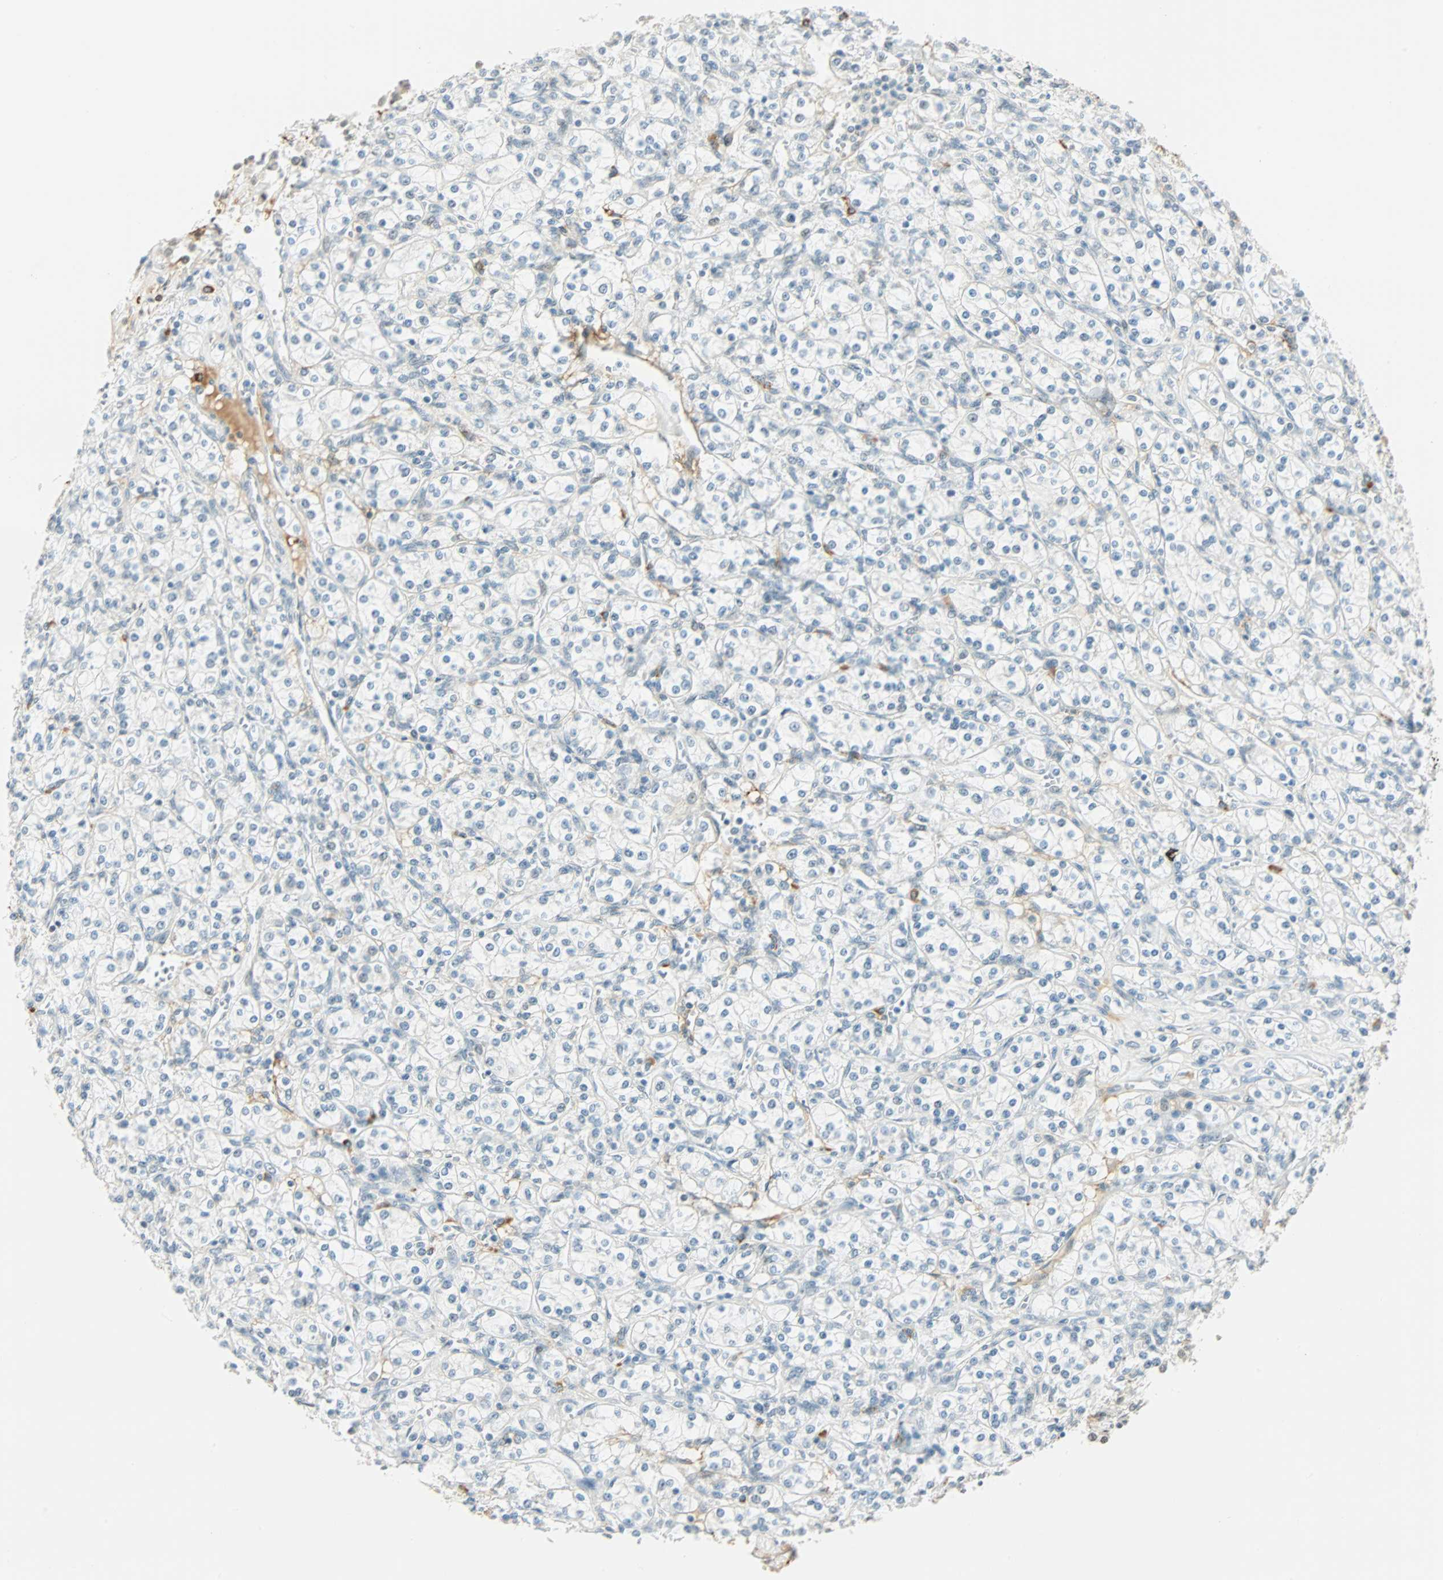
{"staining": {"intensity": "negative", "quantity": "none", "location": "none"}, "tissue": "renal cancer", "cell_type": "Tumor cells", "image_type": "cancer", "snomed": [{"axis": "morphology", "description": "Adenocarcinoma, NOS"}, {"axis": "topography", "description": "Kidney"}], "caption": "A high-resolution image shows IHC staining of renal cancer (adenocarcinoma), which reveals no significant staining in tumor cells.", "gene": "NELFE", "patient": {"sex": "male", "age": 77}}